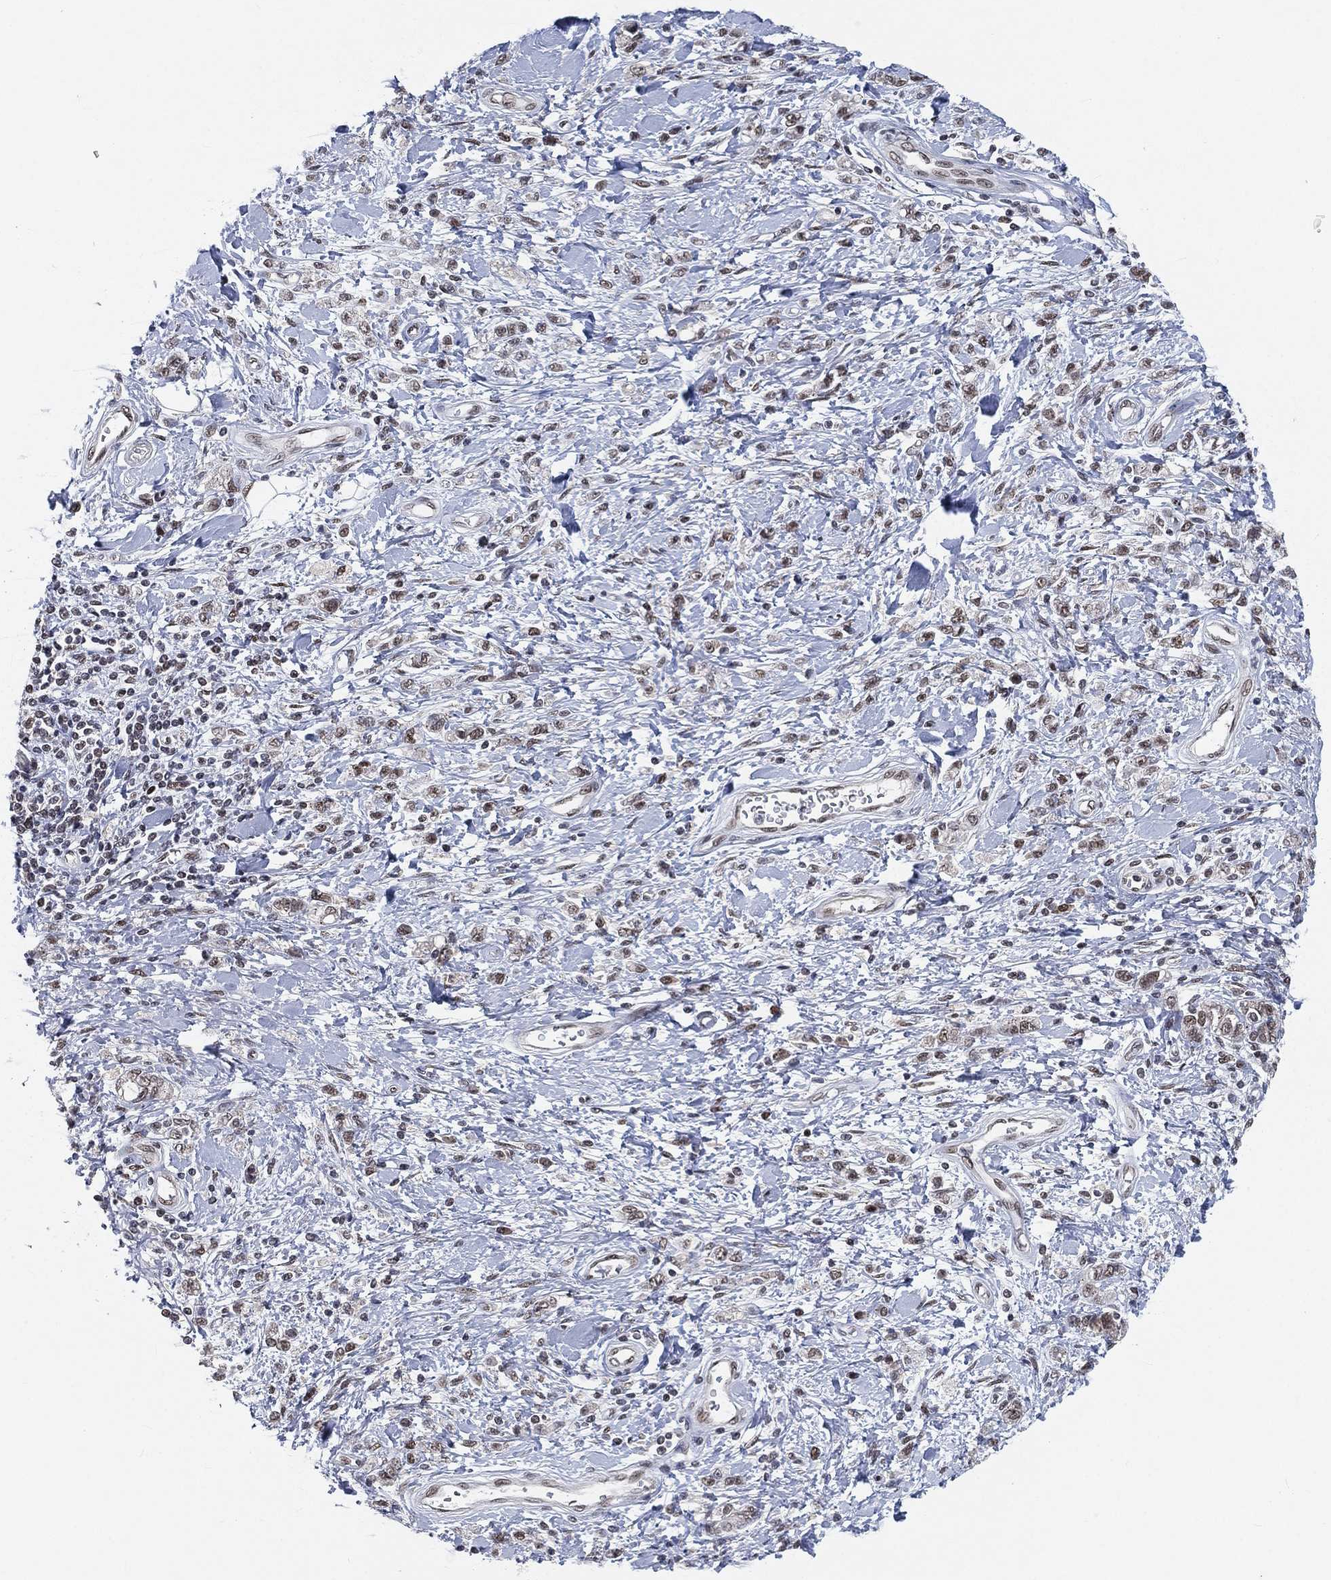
{"staining": {"intensity": "weak", "quantity": "<25%", "location": "nuclear"}, "tissue": "stomach cancer", "cell_type": "Tumor cells", "image_type": "cancer", "snomed": [{"axis": "morphology", "description": "Adenocarcinoma, NOS"}, {"axis": "topography", "description": "Stomach"}], "caption": "Tumor cells show no significant expression in adenocarcinoma (stomach).", "gene": "YLPM1", "patient": {"sex": "male", "age": 77}}